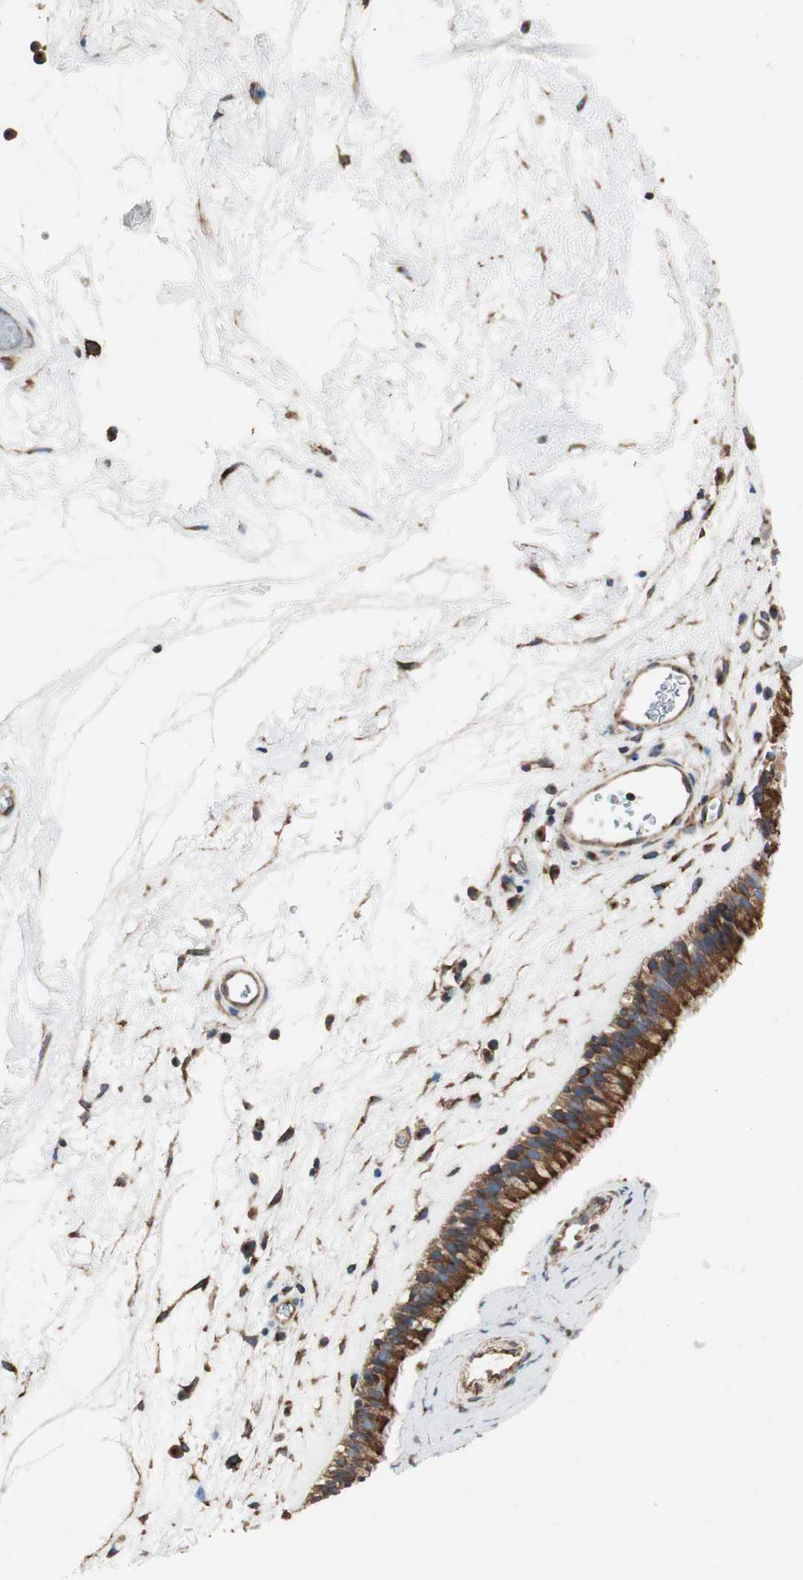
{"staining": {"intensity": "strong", "quantity": ">75%", "location": "cytoplasmic/membranous"}, "tissue": "nasopharynx", "cell_type": "Respiratory epithelial cells", "image_type": "normal", "snomed": [{"axis": "morphology", "description": "Normal tissue, NOS"}, {"axis": "morphology", "description": "Inflammation, NOS"}, {"axis": "topography", "description": "Nasopharynx"}], "caption": "A high amount of strong cytoplasmic/membranous staining is seen in approximately >75% of respiratory epithelial cells in unremarkable nasopharynx. (DAB (3,3'-diaminobenzidine) = brown stain, brightfield microscopy at high magnification).", "gene": "H6PD", "patient": {"sex": "male", "age": 48}}